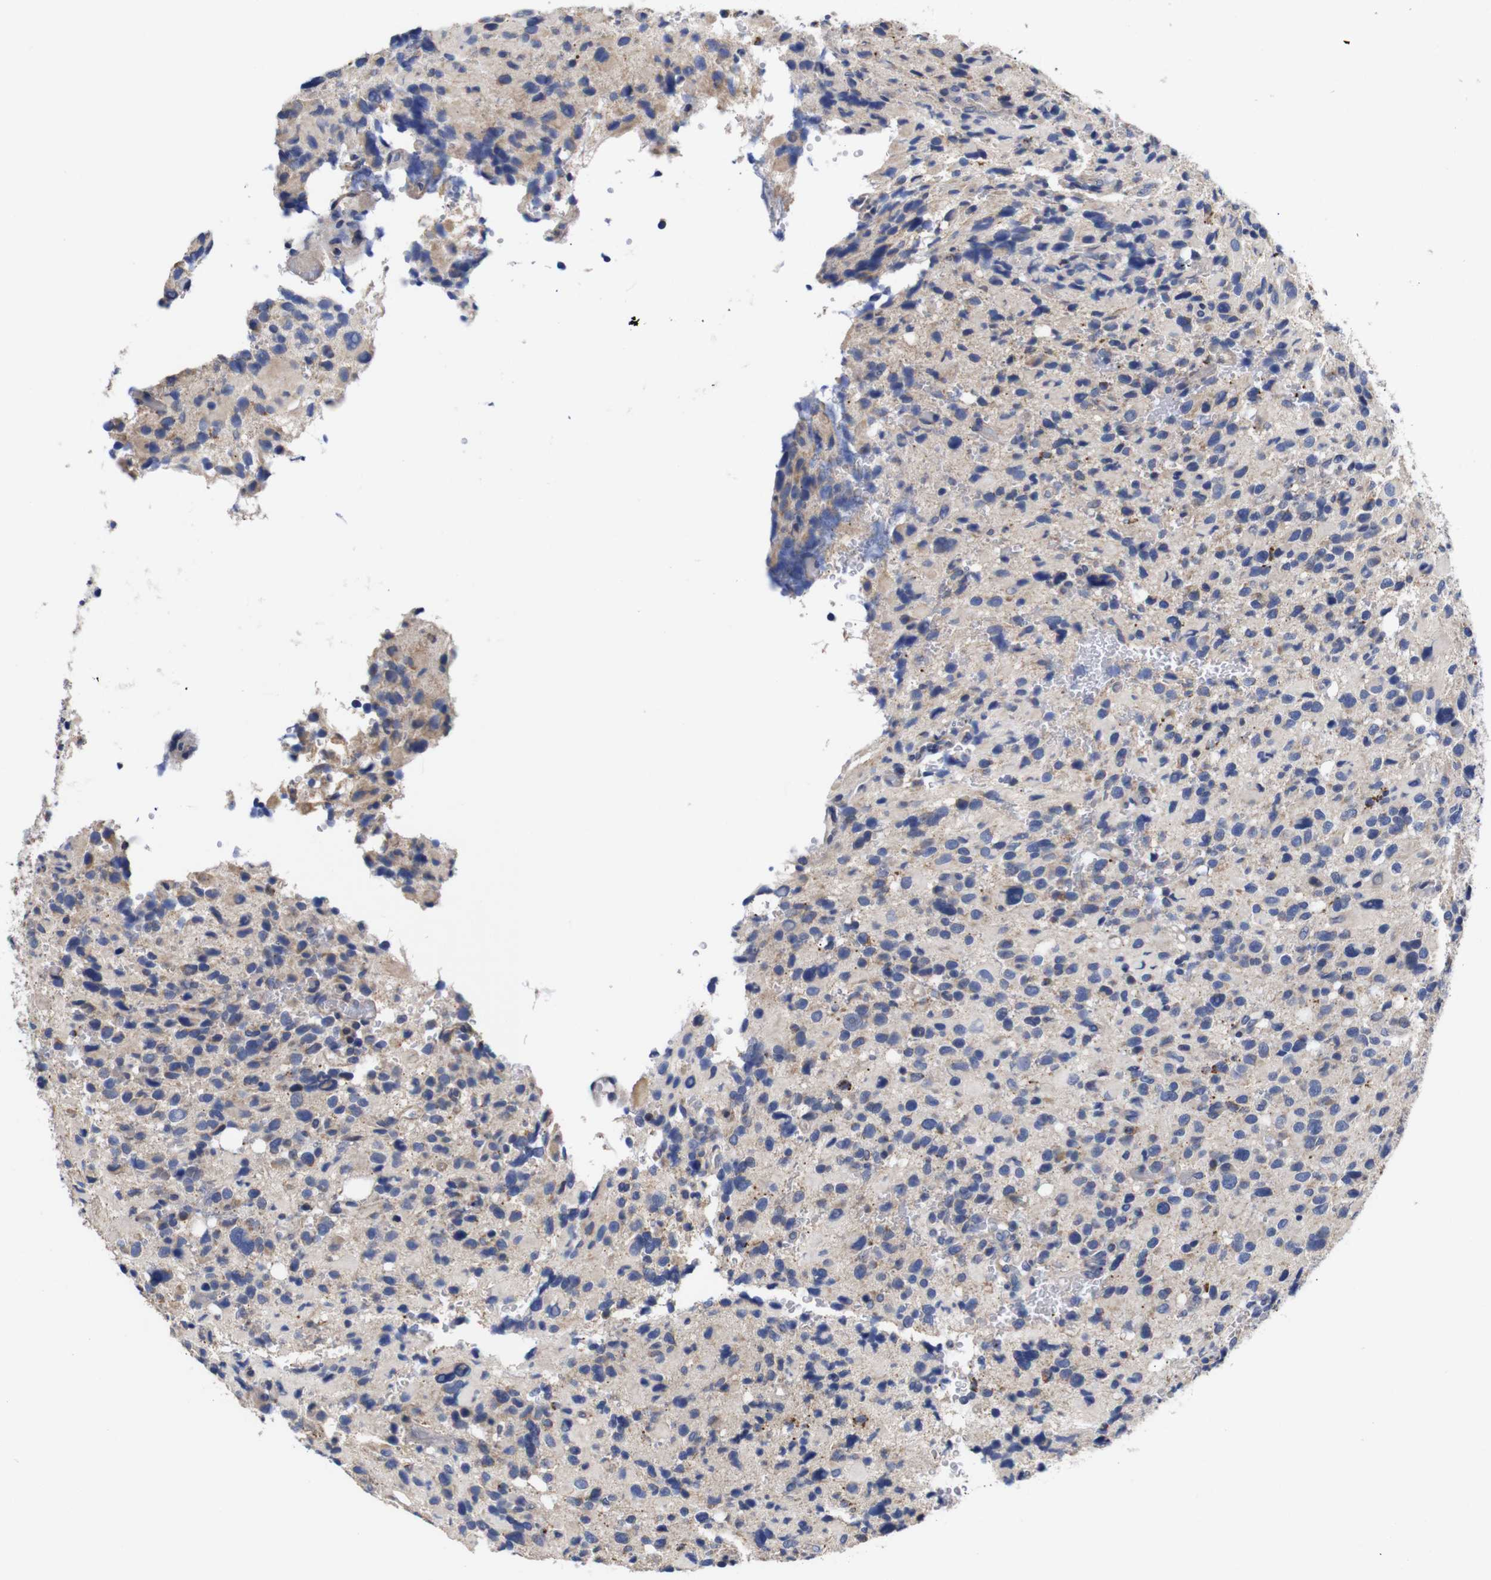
{"staining": {"intensity": "weak", "quantity": "<25%", "location": "cytoplasmic/membranous"}, "tissue": "glioma", "cell_type": "Tumor cells", "image_type": "cancer", "snomed": [{"axis": "morphology", "description": "Glioma, malignant, High grade"}, {"axis": "topography", "description": "Brain"}], "caption": "Human malignant glioma (high-grade) stained for a protein using IHC demonstrates no staining in tumor cells.", "gene": "OPN3", "patient": {"sex": "male", "age": 48}}